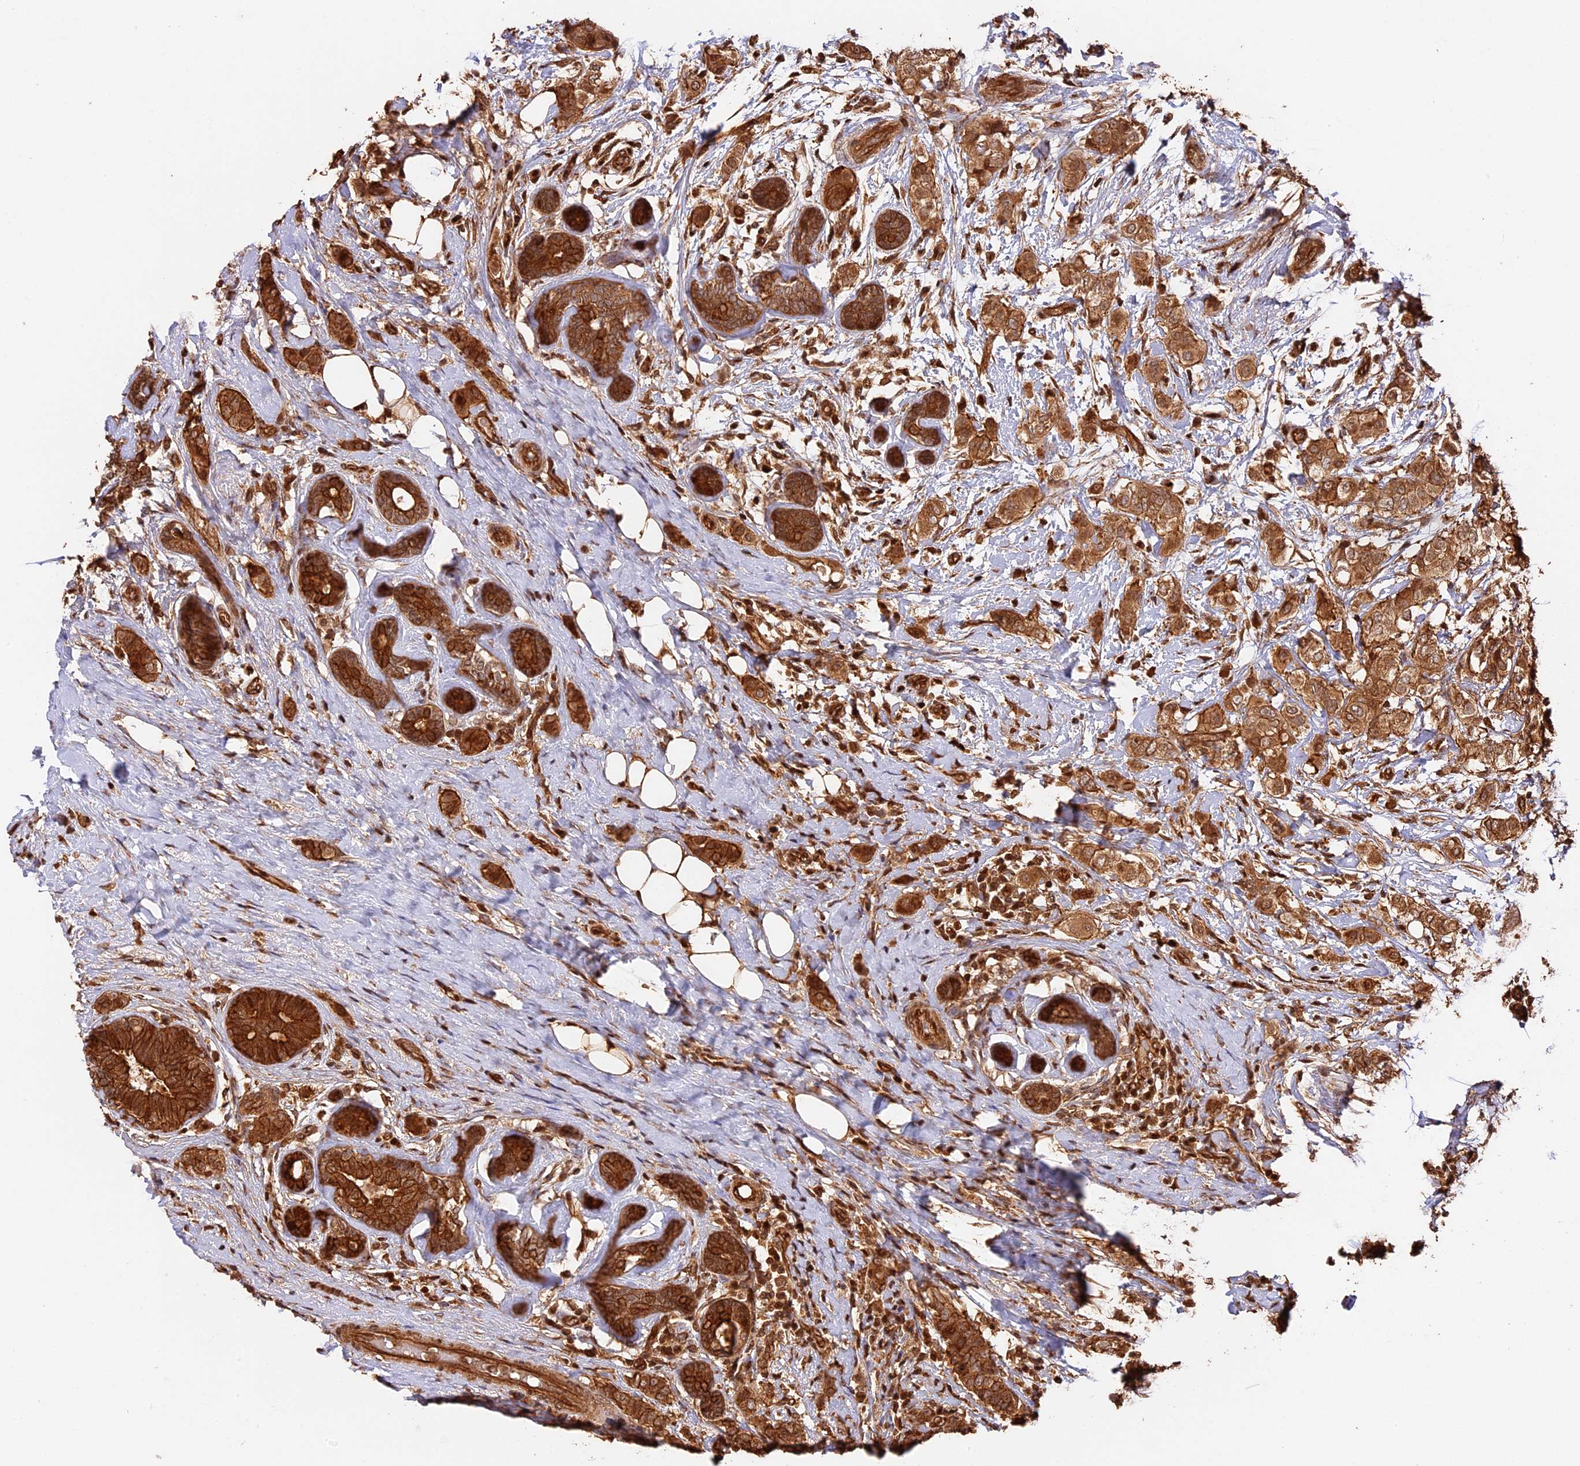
{"staining": {"intensity": "strong", "quantity": ">75%", "location": "cytoplasmic/membranous"}, "tissue": "breast cancer", "cell_type": "Tumor cells", "image_type": "cancer", "snomed": [{"axis": "morphology", "description": "Lobular carcinoma"}, {"axis": "topography", "description": "Breast"}], "caption": "Immunohistochemistry photomicrograph of human lobular carcinoma (breast) stained for a protein (brown), which reveals high levels of strong cytoplasmic/membranous staining in about >75% of tumor cells.", "gene": "PPP1R37", "patient": {"sex": "female", "age": 51}}